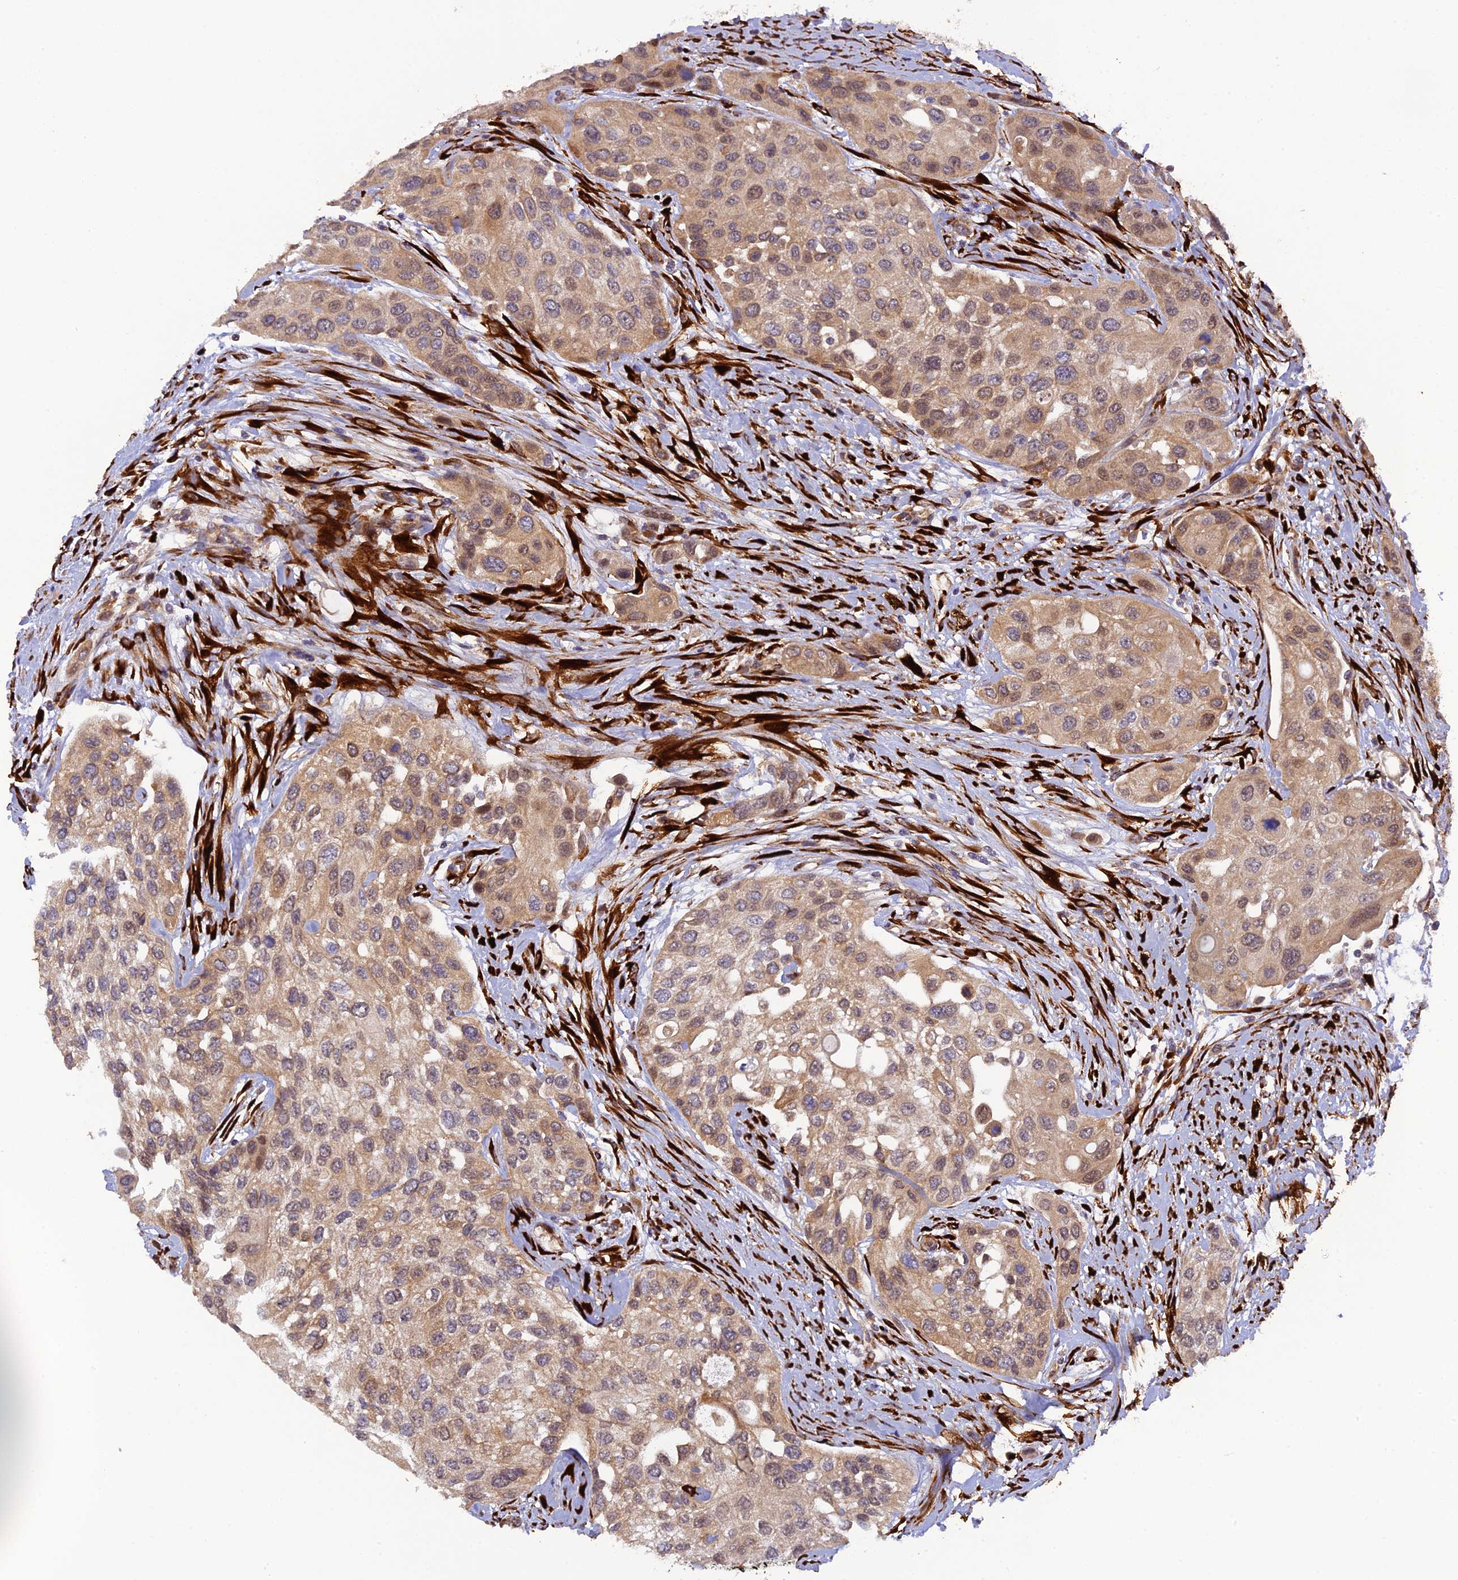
{"staining": {"intensity": "weak", "quantity": ">75%", "location": "cytoplasmic/membranous,nuclear"}, "tissue": "urothelial cancer", "cell_type": "Tumor cells", "image_type": "cancer", "snomed": [{"axis": "morphology", "description": "Normal tissue, NOS"}, {"axis": "morphology", "description": "Urothelial carcinoma, High grade"}, {"axis": "topography", "description": "Vascular tissue"}, {"axis": "topography", "description": "Urinary bladder"}], "caption": "Immunohistochemistry of urothelial cancer displays low levels of weak cytoplasmic/membranous and nuclear positivity in approximately >75% of tumor cells.", "gene": "P3H3", "patient": {"sex": "female", "age": 56}}